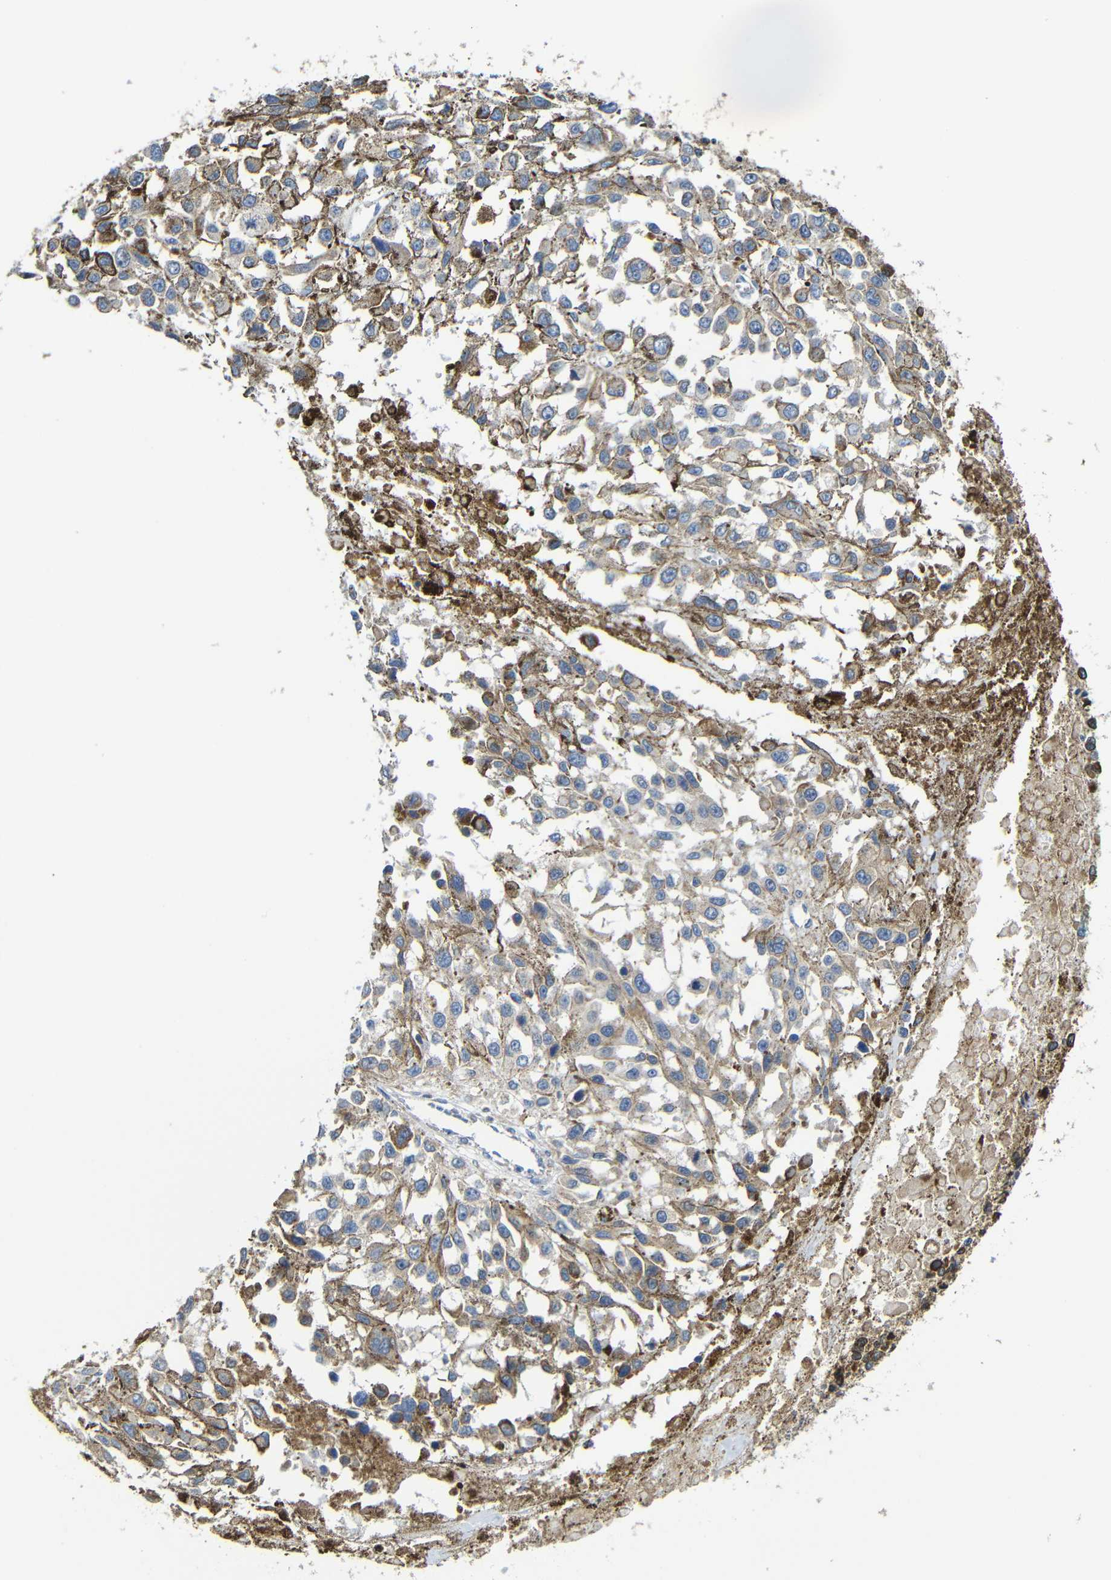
{"staining": {"intensity": "weak", "quantity": ">75%", "location": "cytoplasmic/membranous"}, "tissue": "melanoma", "cell_type": "Tumor cells", "image_type": "cancer", "snomed": [{"axis": "morphology", "description": "Malignant melanoma, Metastatic site"}, {"axis": "topography", "description": "Lymph node"}], "caption": "Malignant melanoma (metastatic site) was stained to show a protein in brown. There is low levels of weak cytoplasmic/membranous expression in approximately >75% of tumor cells. Nuclei are stained in blue.", "gene": "CLCC1", "patient": {"sex": "male", "age": 59}}